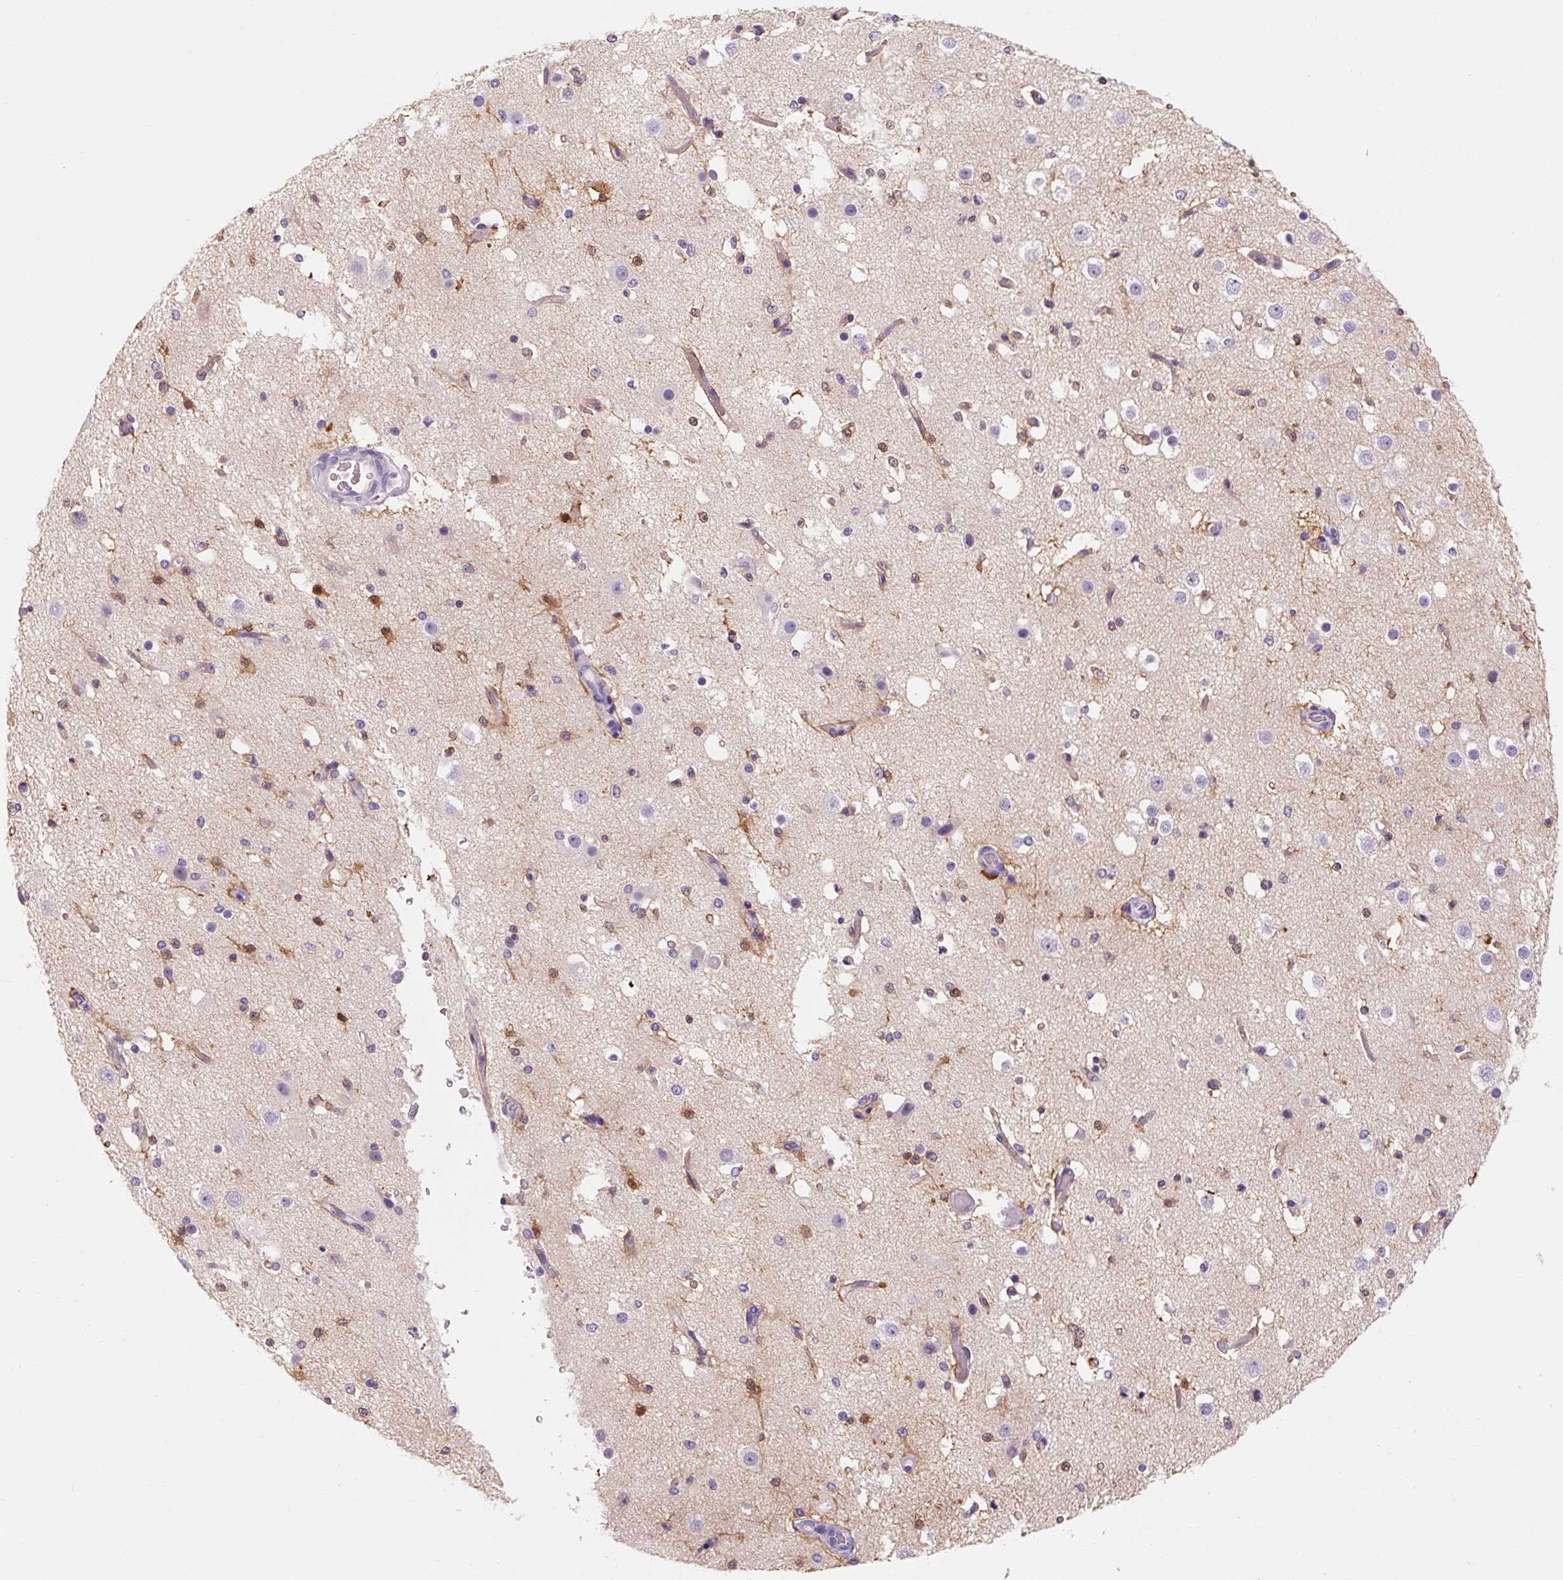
{"staining": {"intensity": "moderate", "quantity": "<25%", "location": "cytoplasmic/membranous"}, "tissue": "cerebral cortex", "cell_type": "Endothelial cells", "image_type": "normal", "snomed": [{"axis": "morphology", "description": "Normal tissue, NOS"}, {"axis": "morphology", "description": "Inflammation, NOS"}, {"axis": "topography", "description": "Cerebral cortex"}], "caption": "Immunohistochemistry (IHC) staining of unremarkable cerebral cortex, which reveals low levels of moderate cytoplasmic/membranous staining in about <25% of endothelial cells indicating moderate cytoplasmic/membranous protein staining. The staining was performed using DAB (brown) for protein detection and nuclei were counterstained in hematoxylin (blue).", "gene": "OR8K1", "patient": {"sex": "male", "age": 6}}